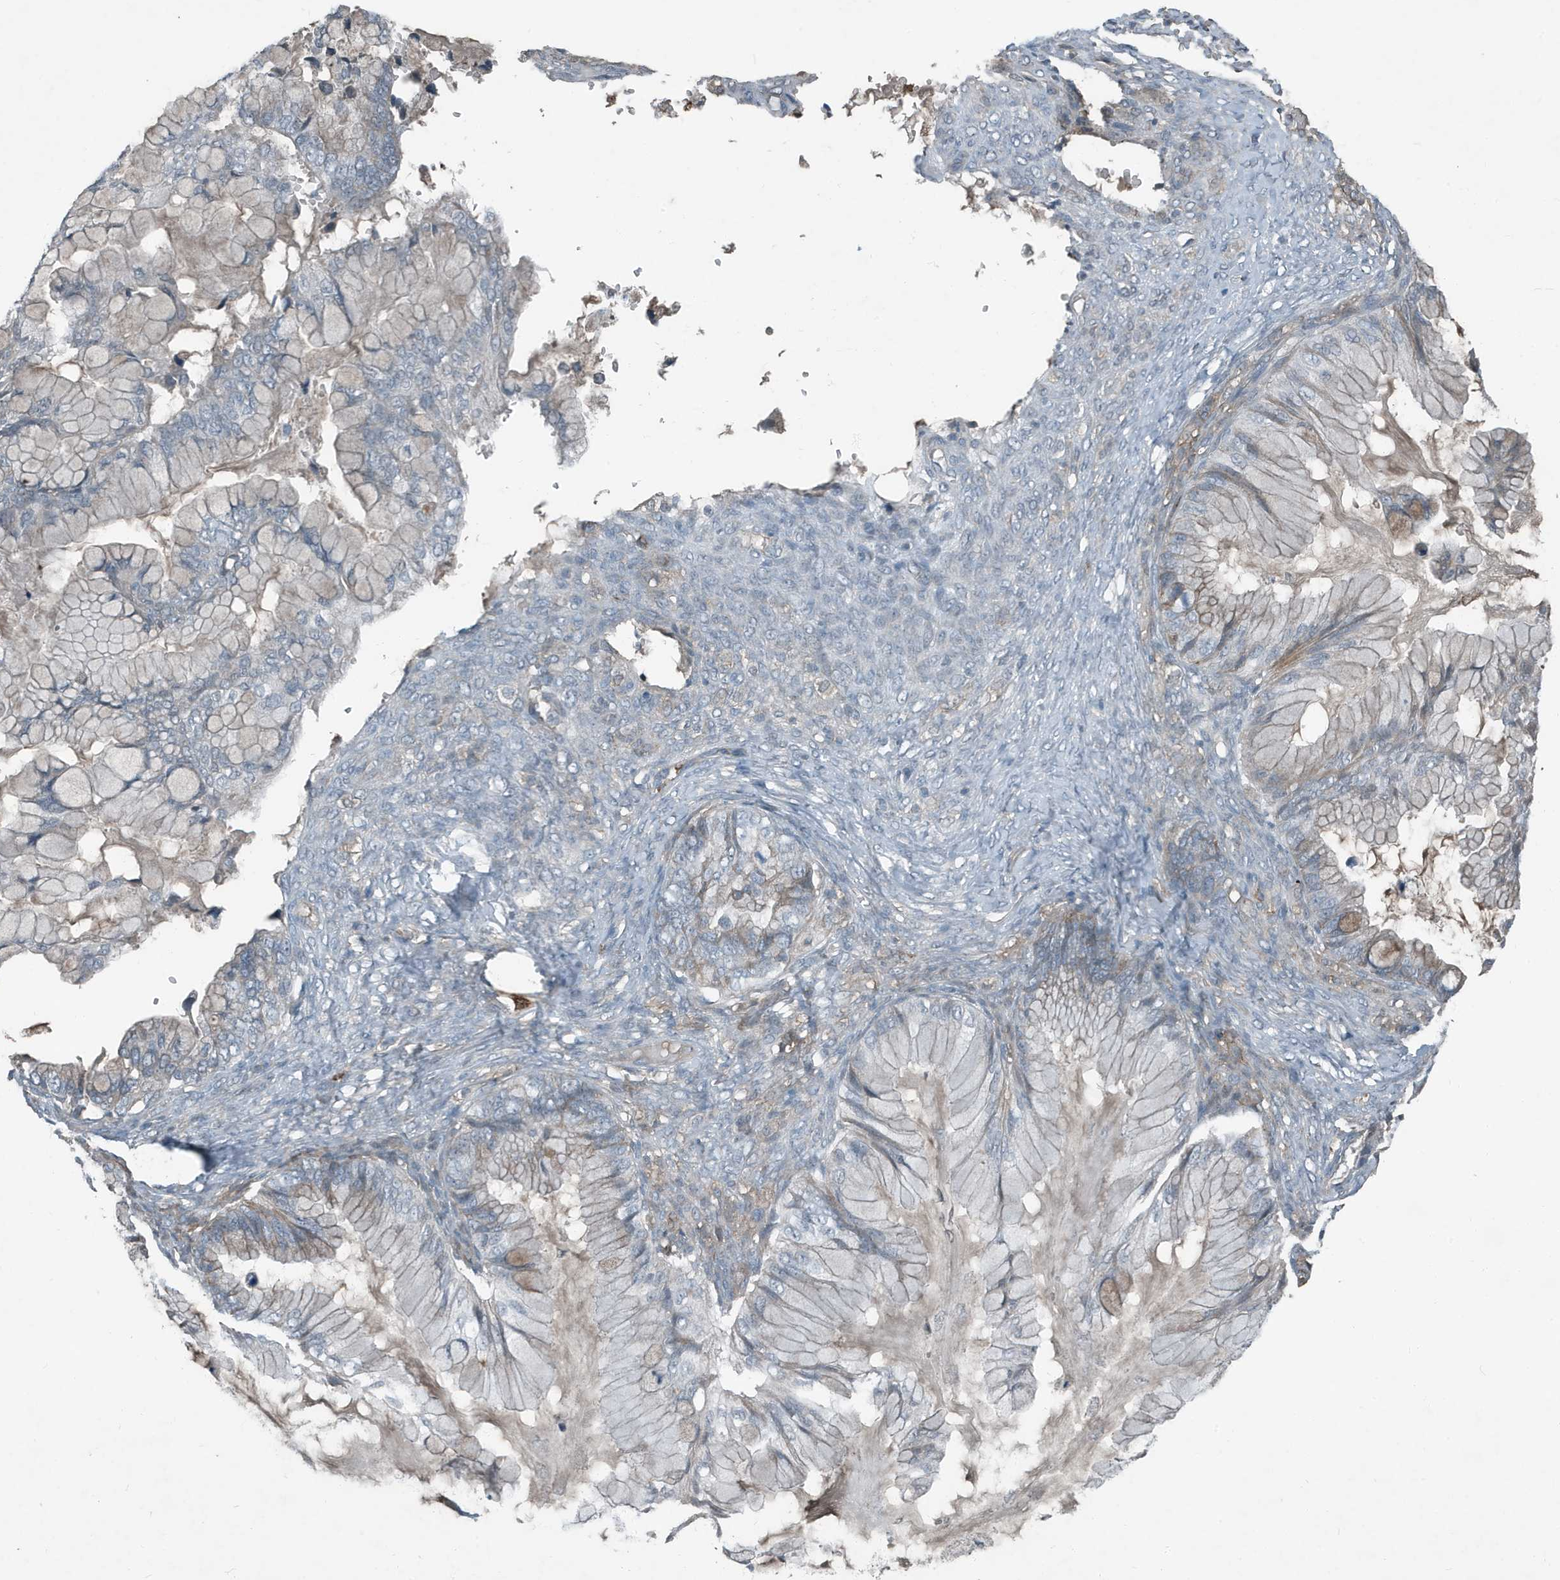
{"staining": {"intensity": "weak", "quantity": "<25%", "location": "cytoplasmic/membranous"}, "tissue": "ovarian cancer", "cell_type": "Tumor cells", "image_type": "cancer", "snomed": [{"axis": "morphology", "description": "Cystadenocarcinoma, mucinous, NOS"}, {"axis": "topography", "description": "Ovary"}], "caption": "DAB (3,3'-diaminobenzidine) immunohistochemical staining of human ovarian cancer (mucinous cystadenocarcinoma) shows no significant positivity in tumor cells. The staining was performed using DAB to visualize the protein expression in brown, while the nuclei were stained in blue with hematoxylin (Magnification: 20x).", "gene": "DAPP1", "patient": {"sex": "female", "age": 36}}